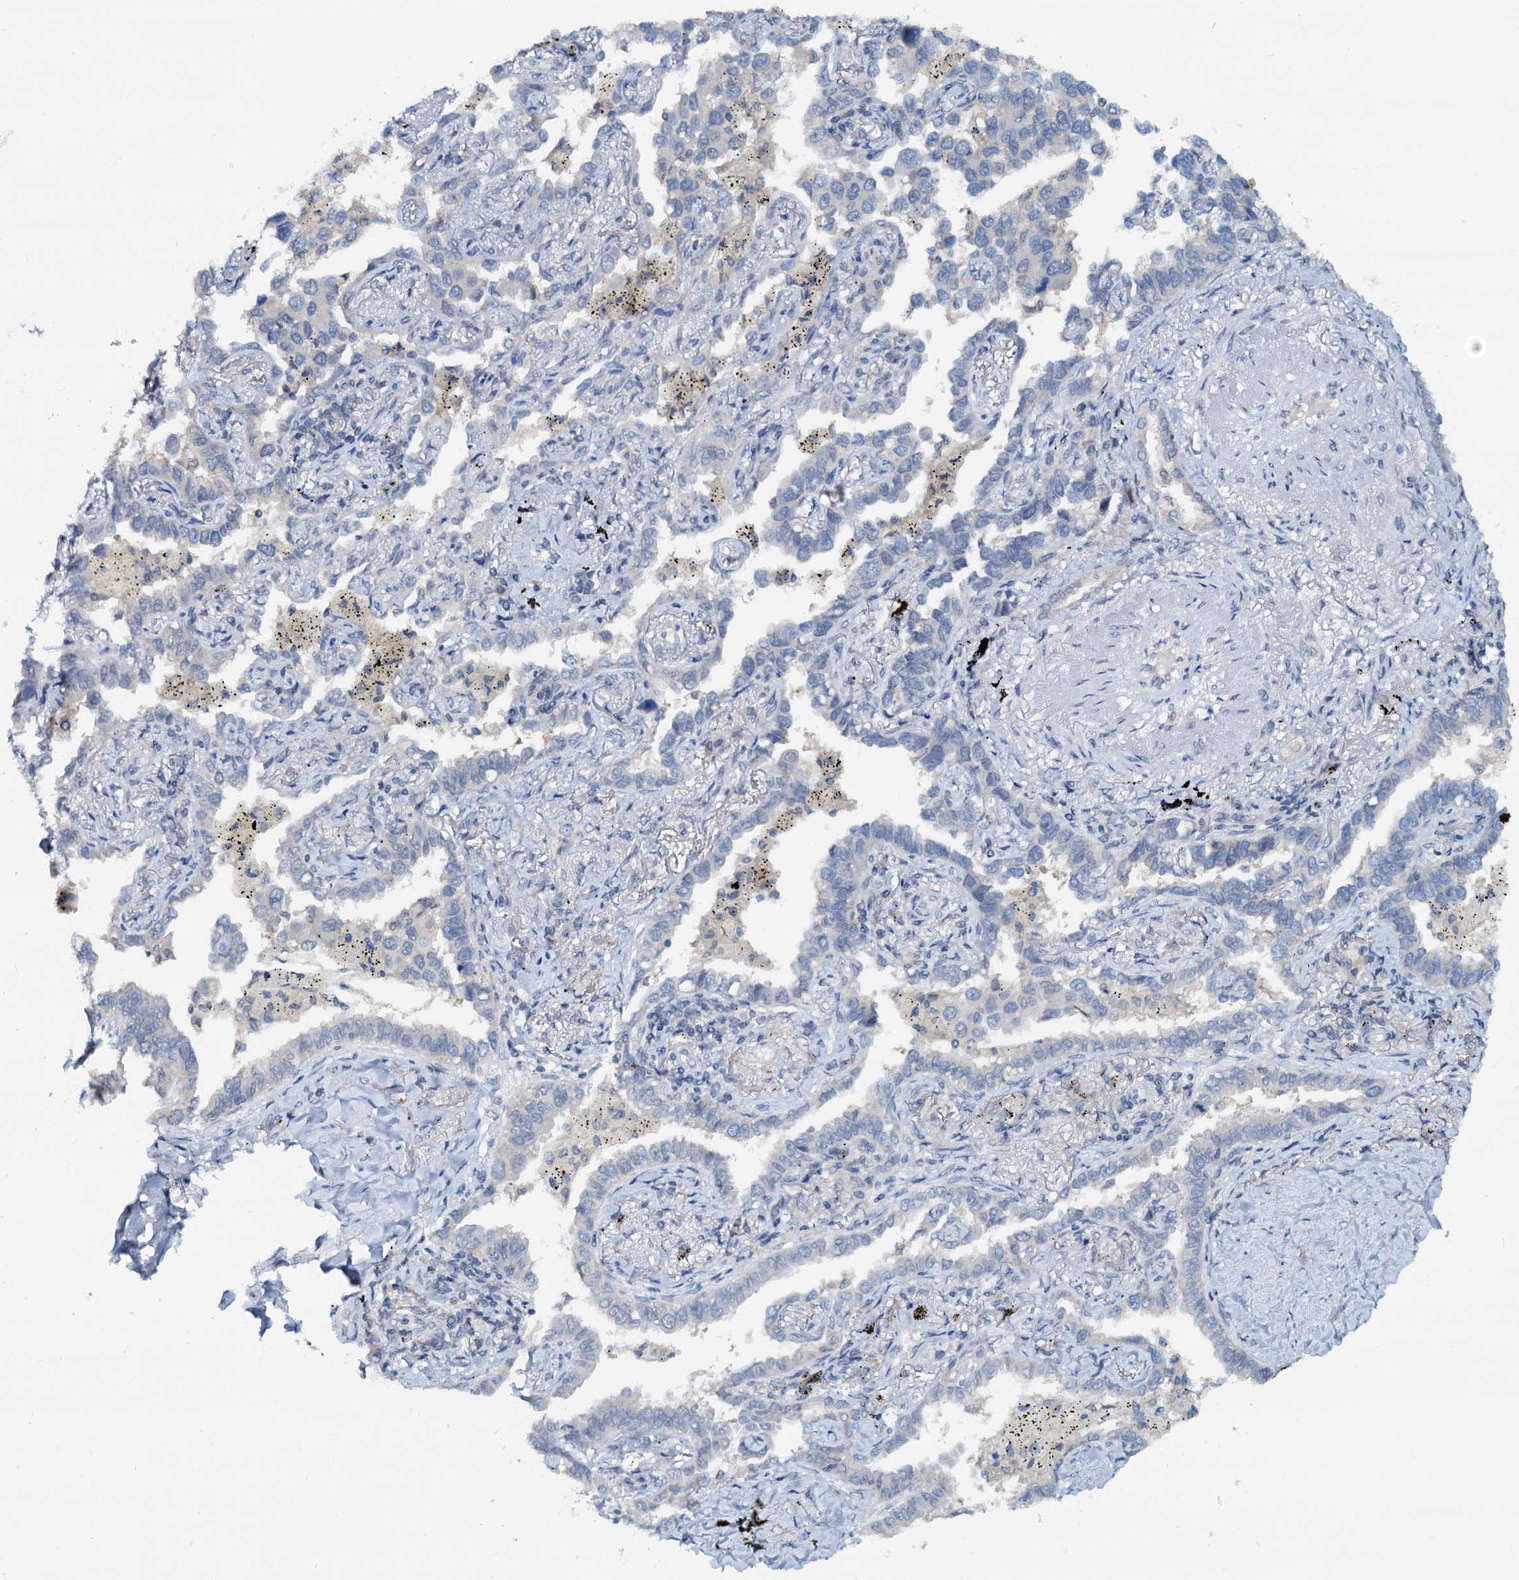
{"staining": {"intensity": "negative", "quantity": "none", "location": "none"}, "tissue": "lung cancer", "cell_type": "Tumor cells", "image_type": "cancer", "snomed": [{"axis": "morphology", "description": "Adenocarcinoma, NOS"}, {"axis": "topography", "description": "Lung"}], "caption": "Immunohistochemistry (IHC) of human lung cancer displays no expression in tumor cells.", "gene": "PTGES3", "patient": {"sex": "male", "age": 67}}